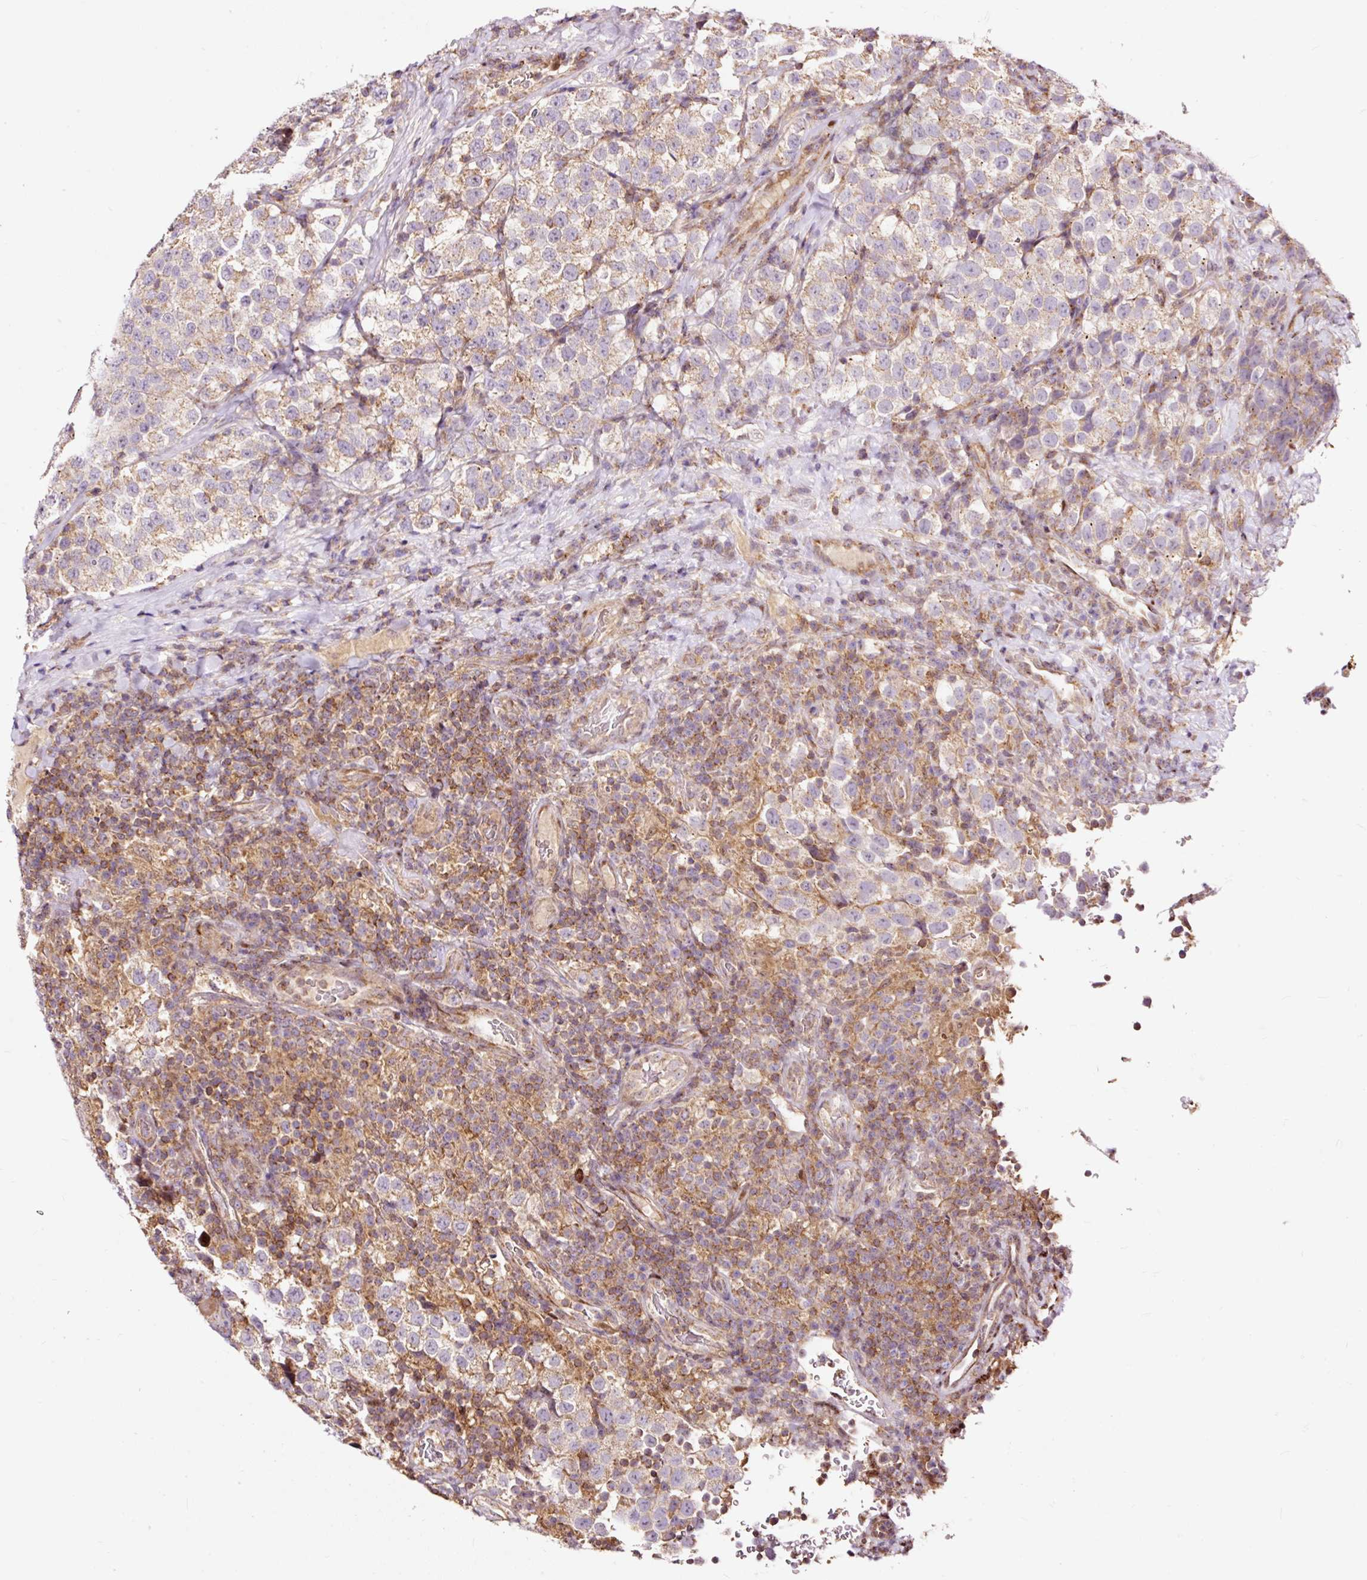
{"staining": {"intensity": "weak", "quantity": ">75%", "location": "cytoplasmic/membranous"}, "tissue": "testis cancer", "cell_type": "Tumor cells", "image_type": "cancer", "snomed": [{"axis": "morphology", "description": "Seminoma, NOS"}, {"axis": "topography", "description": "Testis"}], "caption": "Immunohistochemical staining of human seminoma (testis) exhibits weak cytoplasmic/membranous protein expression in approximately >75% of tumor cells. Nuclei are stained in blue.", "gene": "BOLA3", "patient": {"sex": "male", "age": 34}}